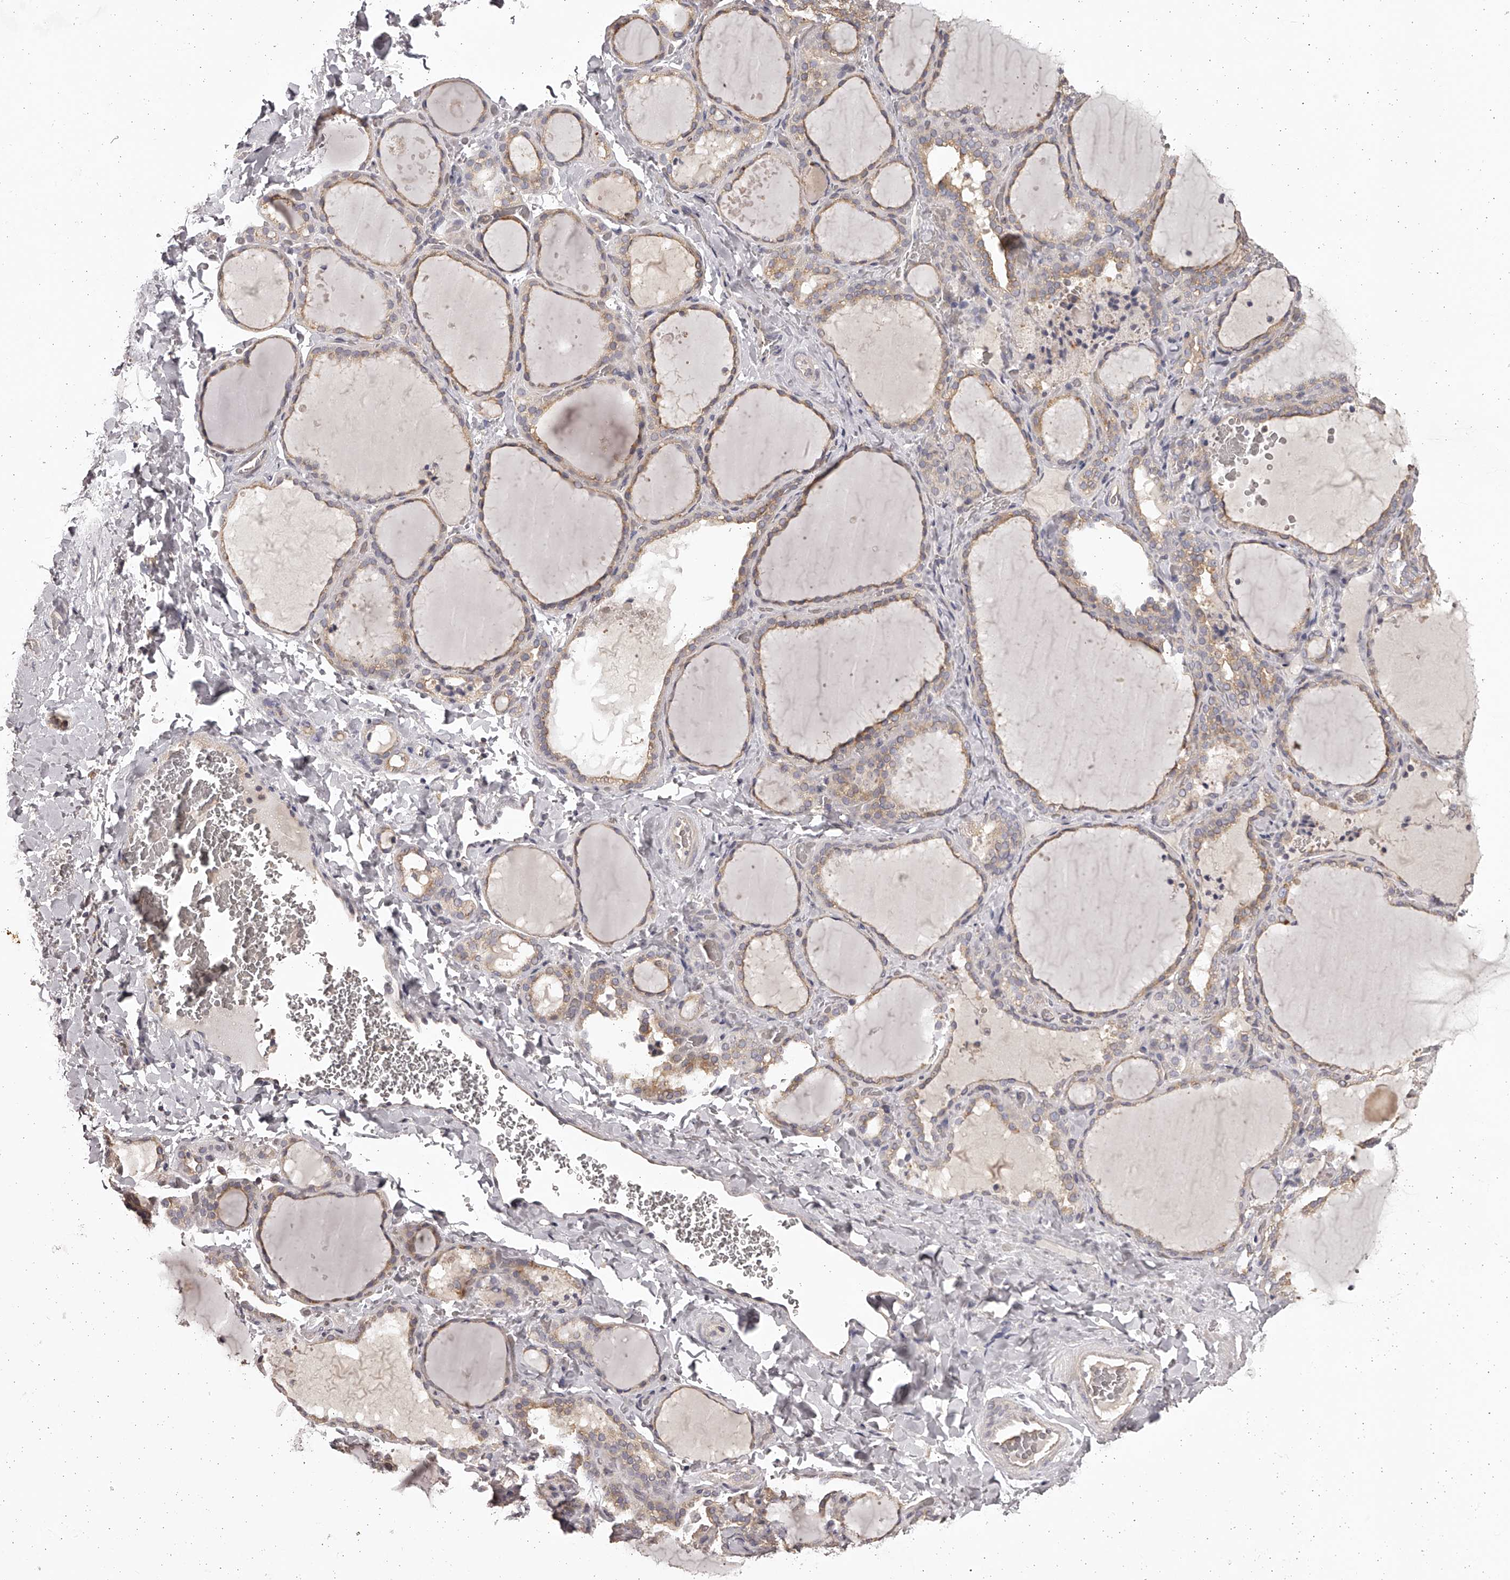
{"staining": {"intensity": "moderate", "quantity": "25%-75%", "location": "cytoplasmic/membranous"}, "tissue": "thyroid gland", "cell_type": "Glandular cells", "image_type": "normal", "snomed": [{"axis": "morphology", "description": "Normal tissue, NOS"}, {"axis": "topography", "description": "Thyroid gland"}], "caption": "An immunohistochemistry (IHC) photomicrograph of benign tissue is shown. Protein staining in brown labels moderate cytoplasmic/membranous positivity in thyroid gland within glandular cells. (brown staining indicates protein expression, while blue staining denotes nuclei).", "gene": "TNN", "patient": {"sex": "female", "age": 22}}